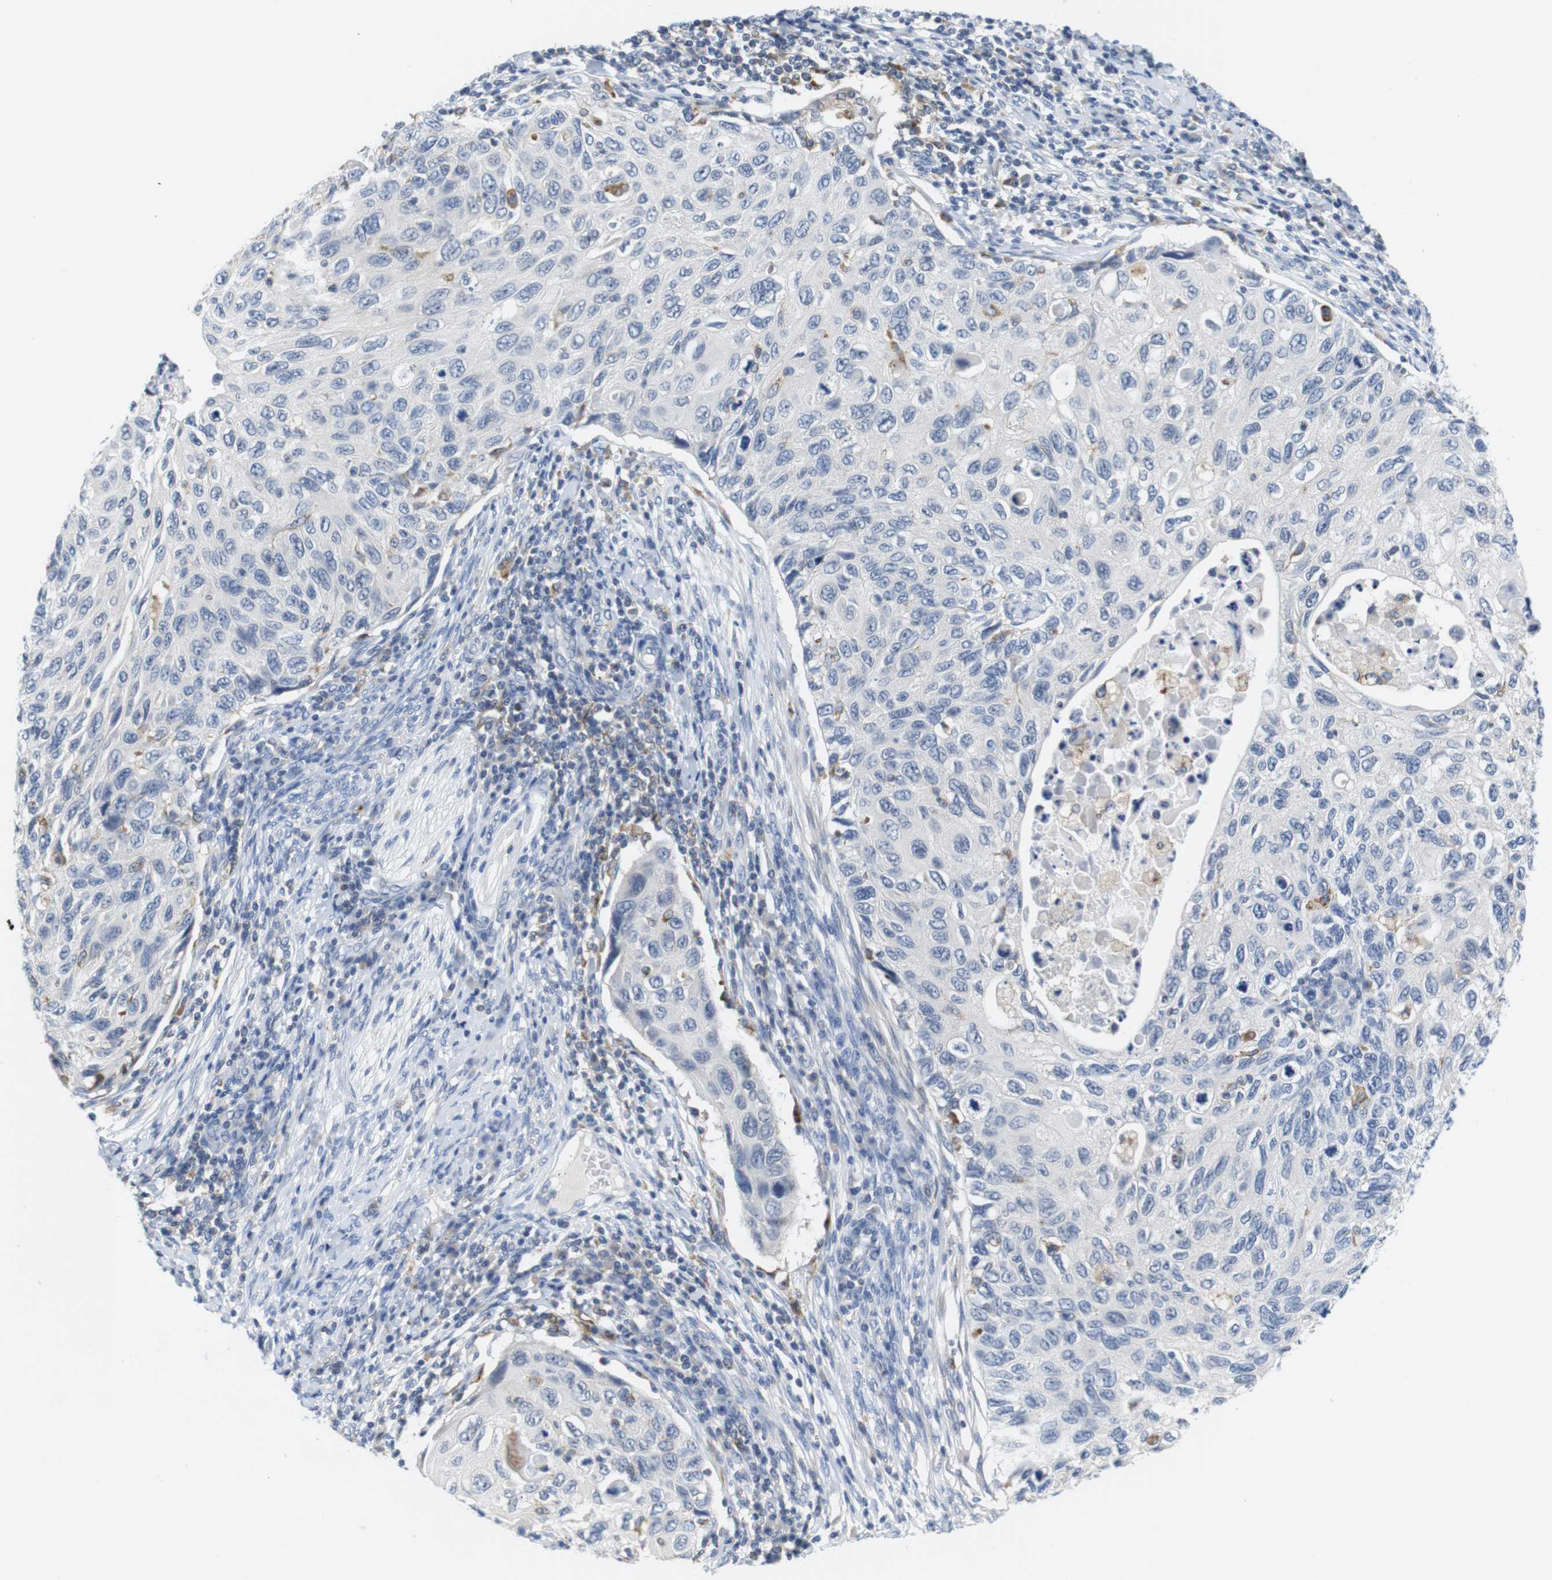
{"staining": {"intensity": "negative", "quantity": "none", "location": "none"}, "tissue": "cervical cancer", "cell_type": "Tumor cells", "image_type": "cancer", "snomed": [{"axis": "morphology", "description": "Squamous cell carcinoma, NOS"}, {"axis": "topography", "description": "Cervix"}], "caption": "Human cervical squamous cell carcinoma stained for a protein using immunohistochemistry (IHC) exhibits no expression in tumor cells.", "gene": "CNGA2", "patient": {"sex": "female", "age": 70}}